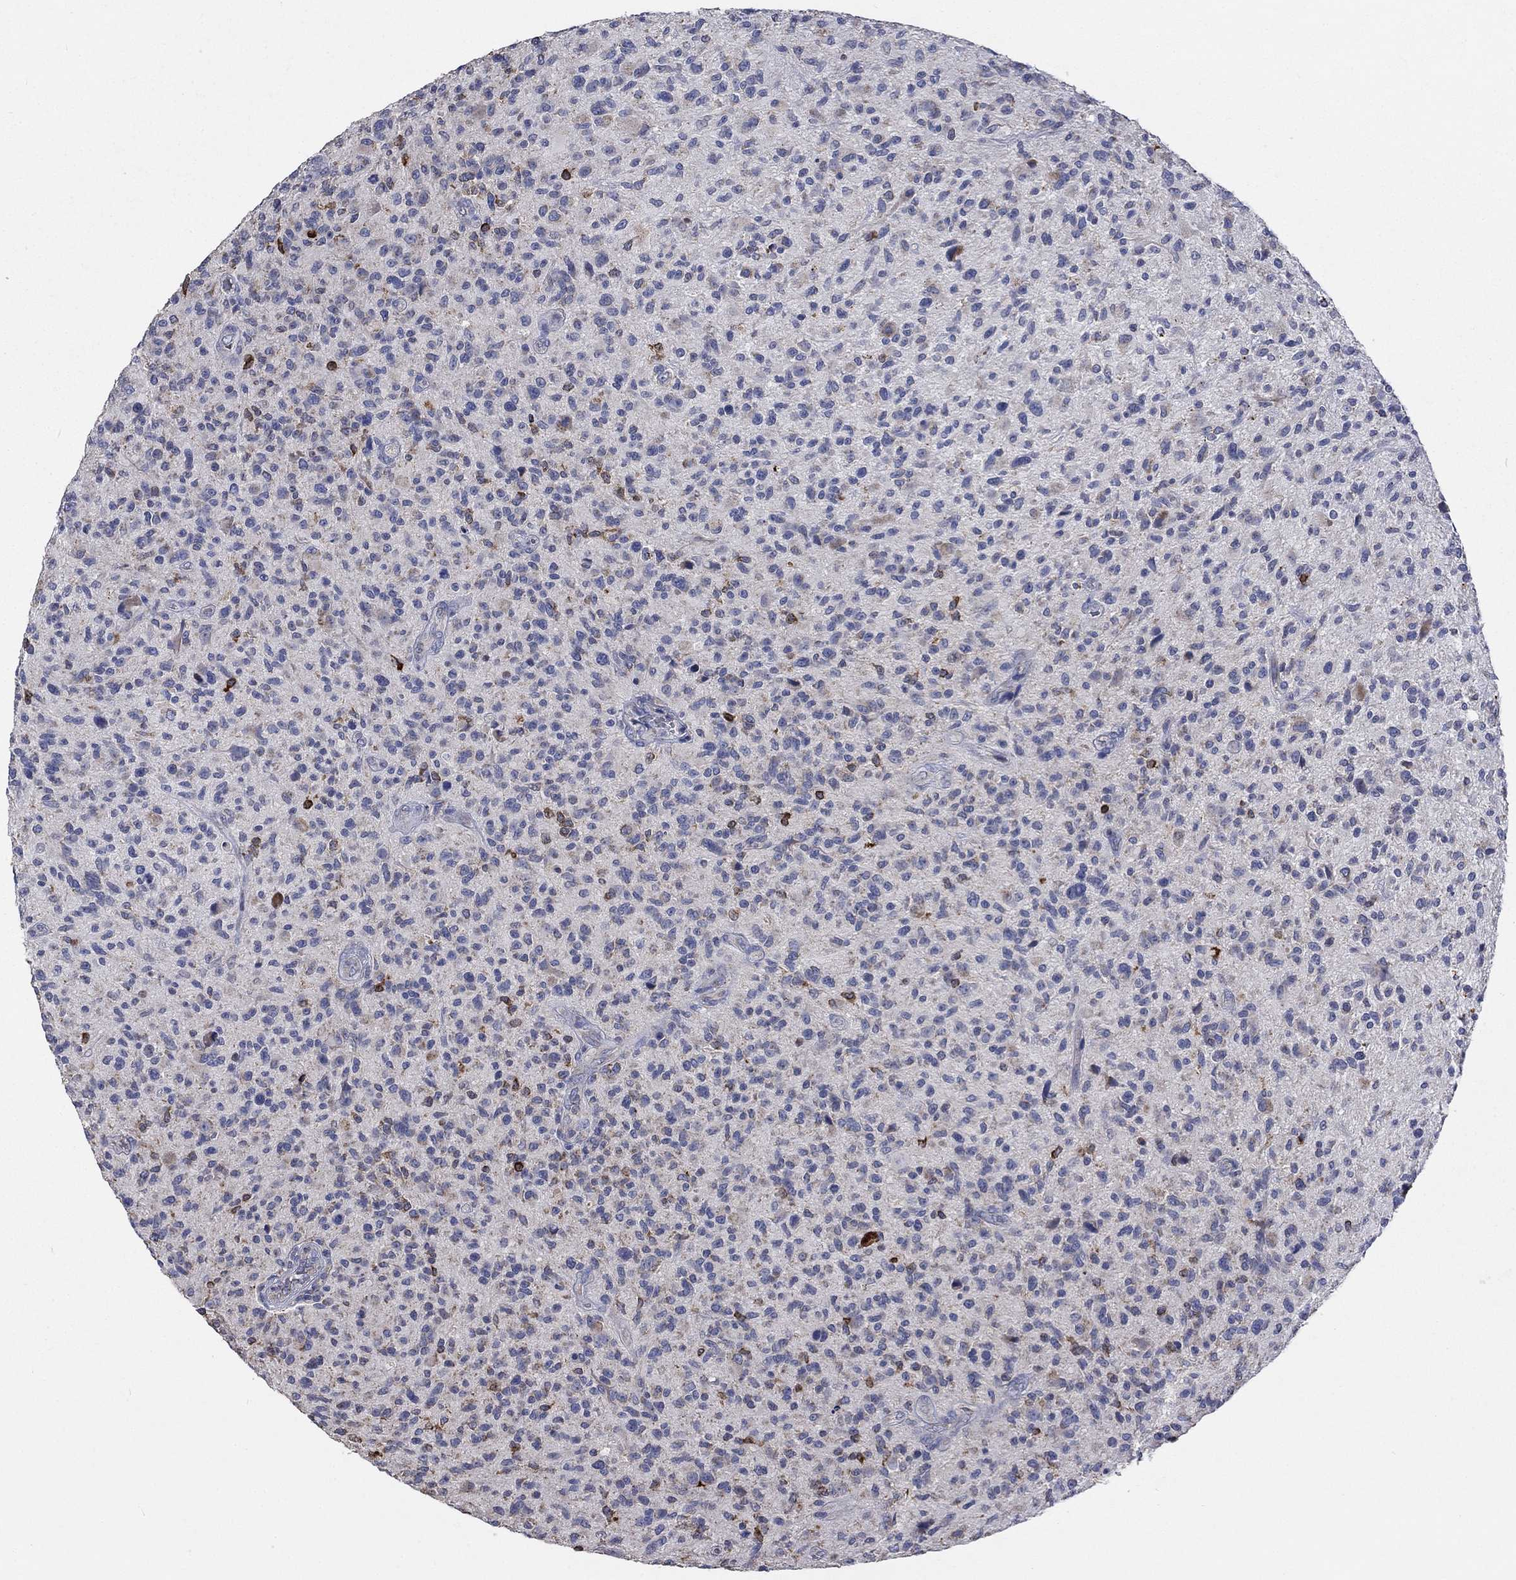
{"staining": {"intensity": "strong", "quantity": "<25%", "location": "cytoplasmic/membranous"}, "tissue": "glioma", "cell_type": "Tumor cells", "image_type": "cancer", "snomed": [{"axis": "morphology", "description": "Glioma, malignant, High grade"}, {"axis": "topography", "description": "Brain"}], "caption": "High-magnification brightfield microscopy of glioma stained with DAB (3,3'-diaminobenzidine) (brown) and counterstained with hematoxylin (blue). tumor cells exhibit strong cytoplasmic/membranous expression is seen in about<25% of cells.", "gene": "UGT8", "patient": {"sex": "male", "age": 47}}